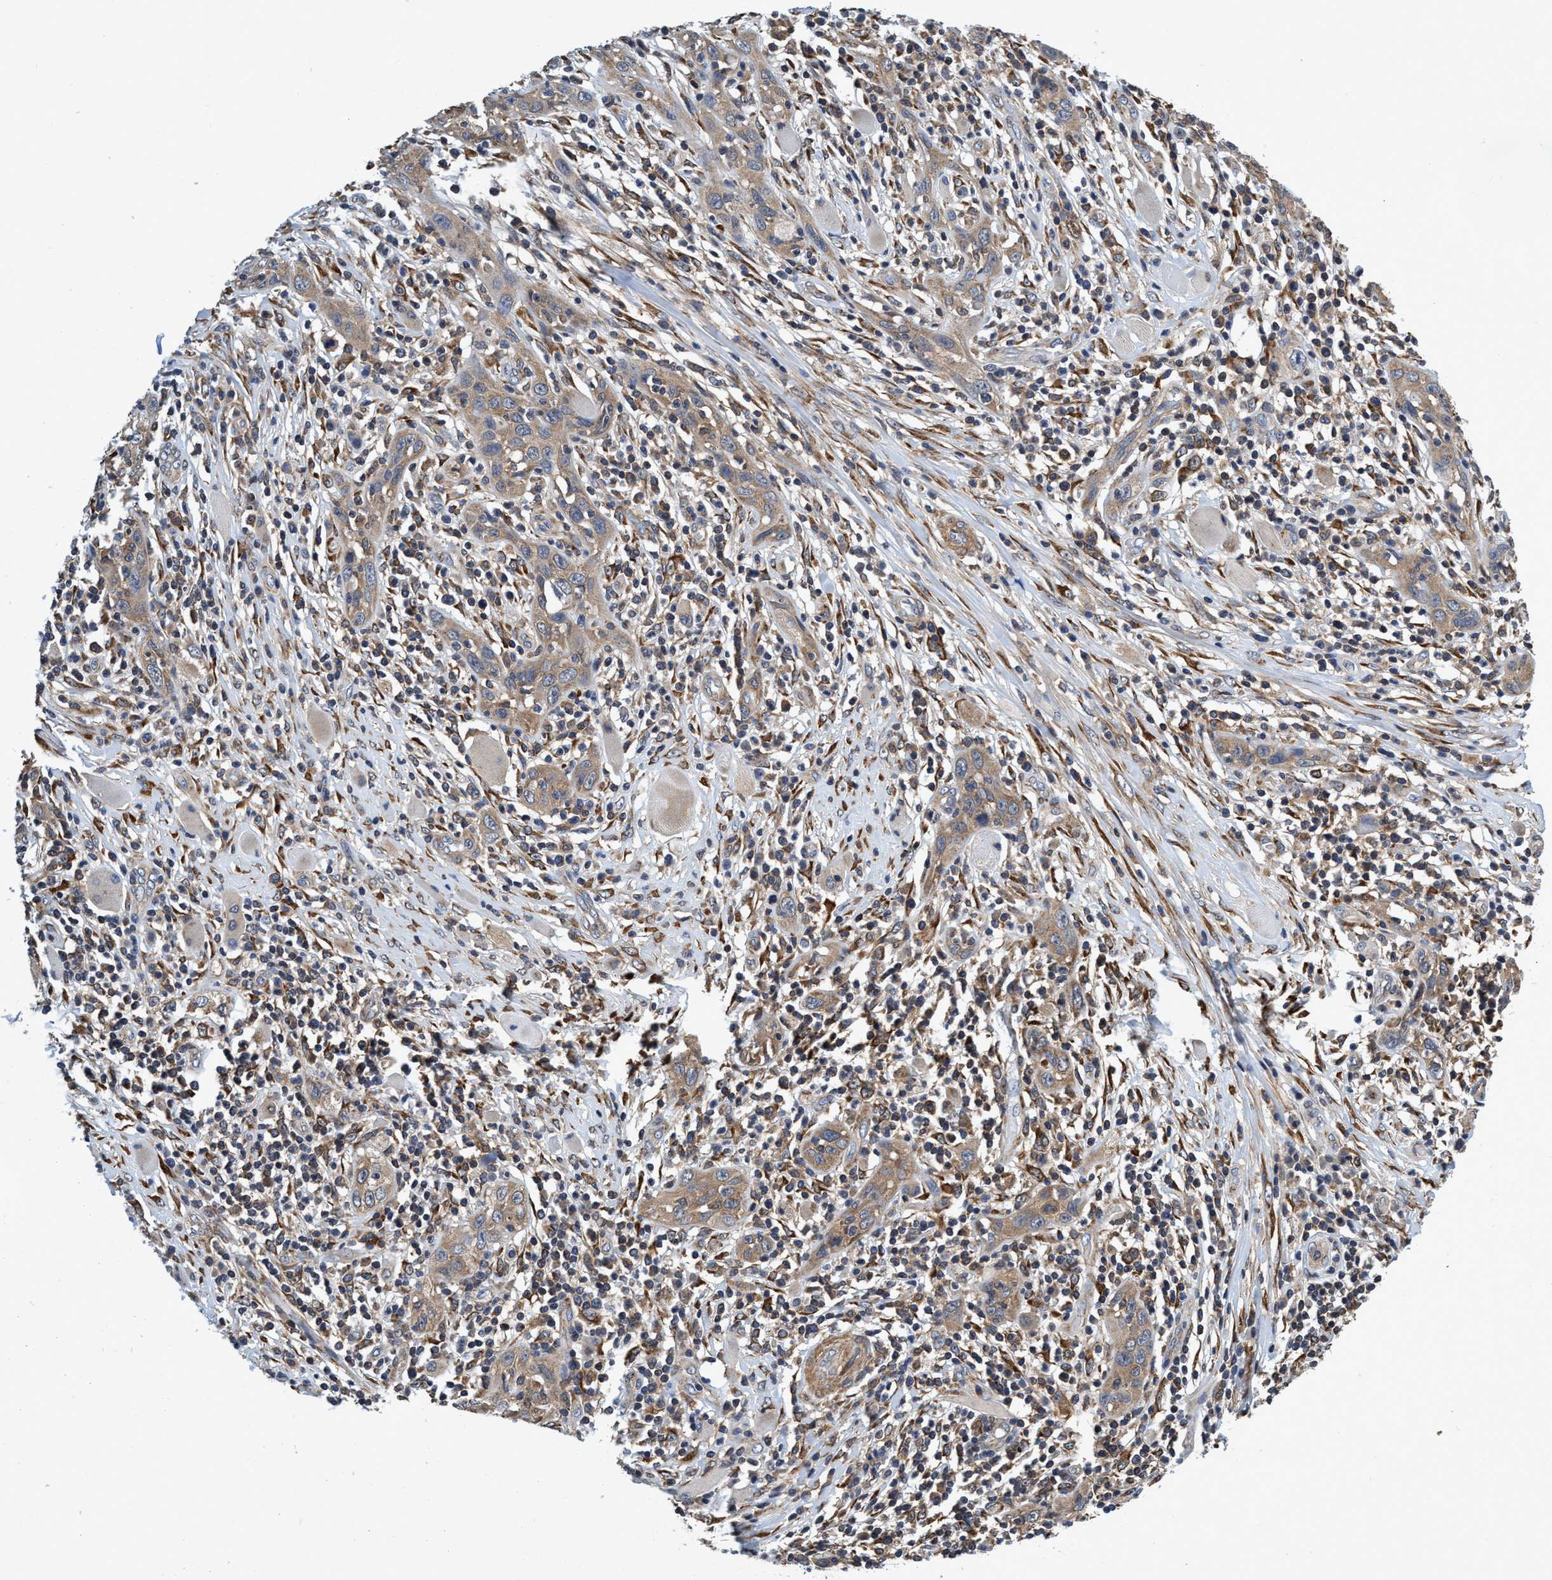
{"staining": {"intensity": "weak", "quantity": ">75%", "location": "cytoplasmic/membranous"}, "tissue": "skin cancer", "cell_type": "Tumor cells", "image_type": "cancer", "snomed": [{"axis": "morphology", "description": "Squamous cell carcinoma, NOS"}, {"axis": "topography", "description": "Skin"}], "caption": "Skin squamous cell carcinoma tissue displays weak cytoplasmic/membranous staining in about >75% of tumor cells", "gene": "CALCOCO2", "patient": {"sex": "female", "age": 88}}